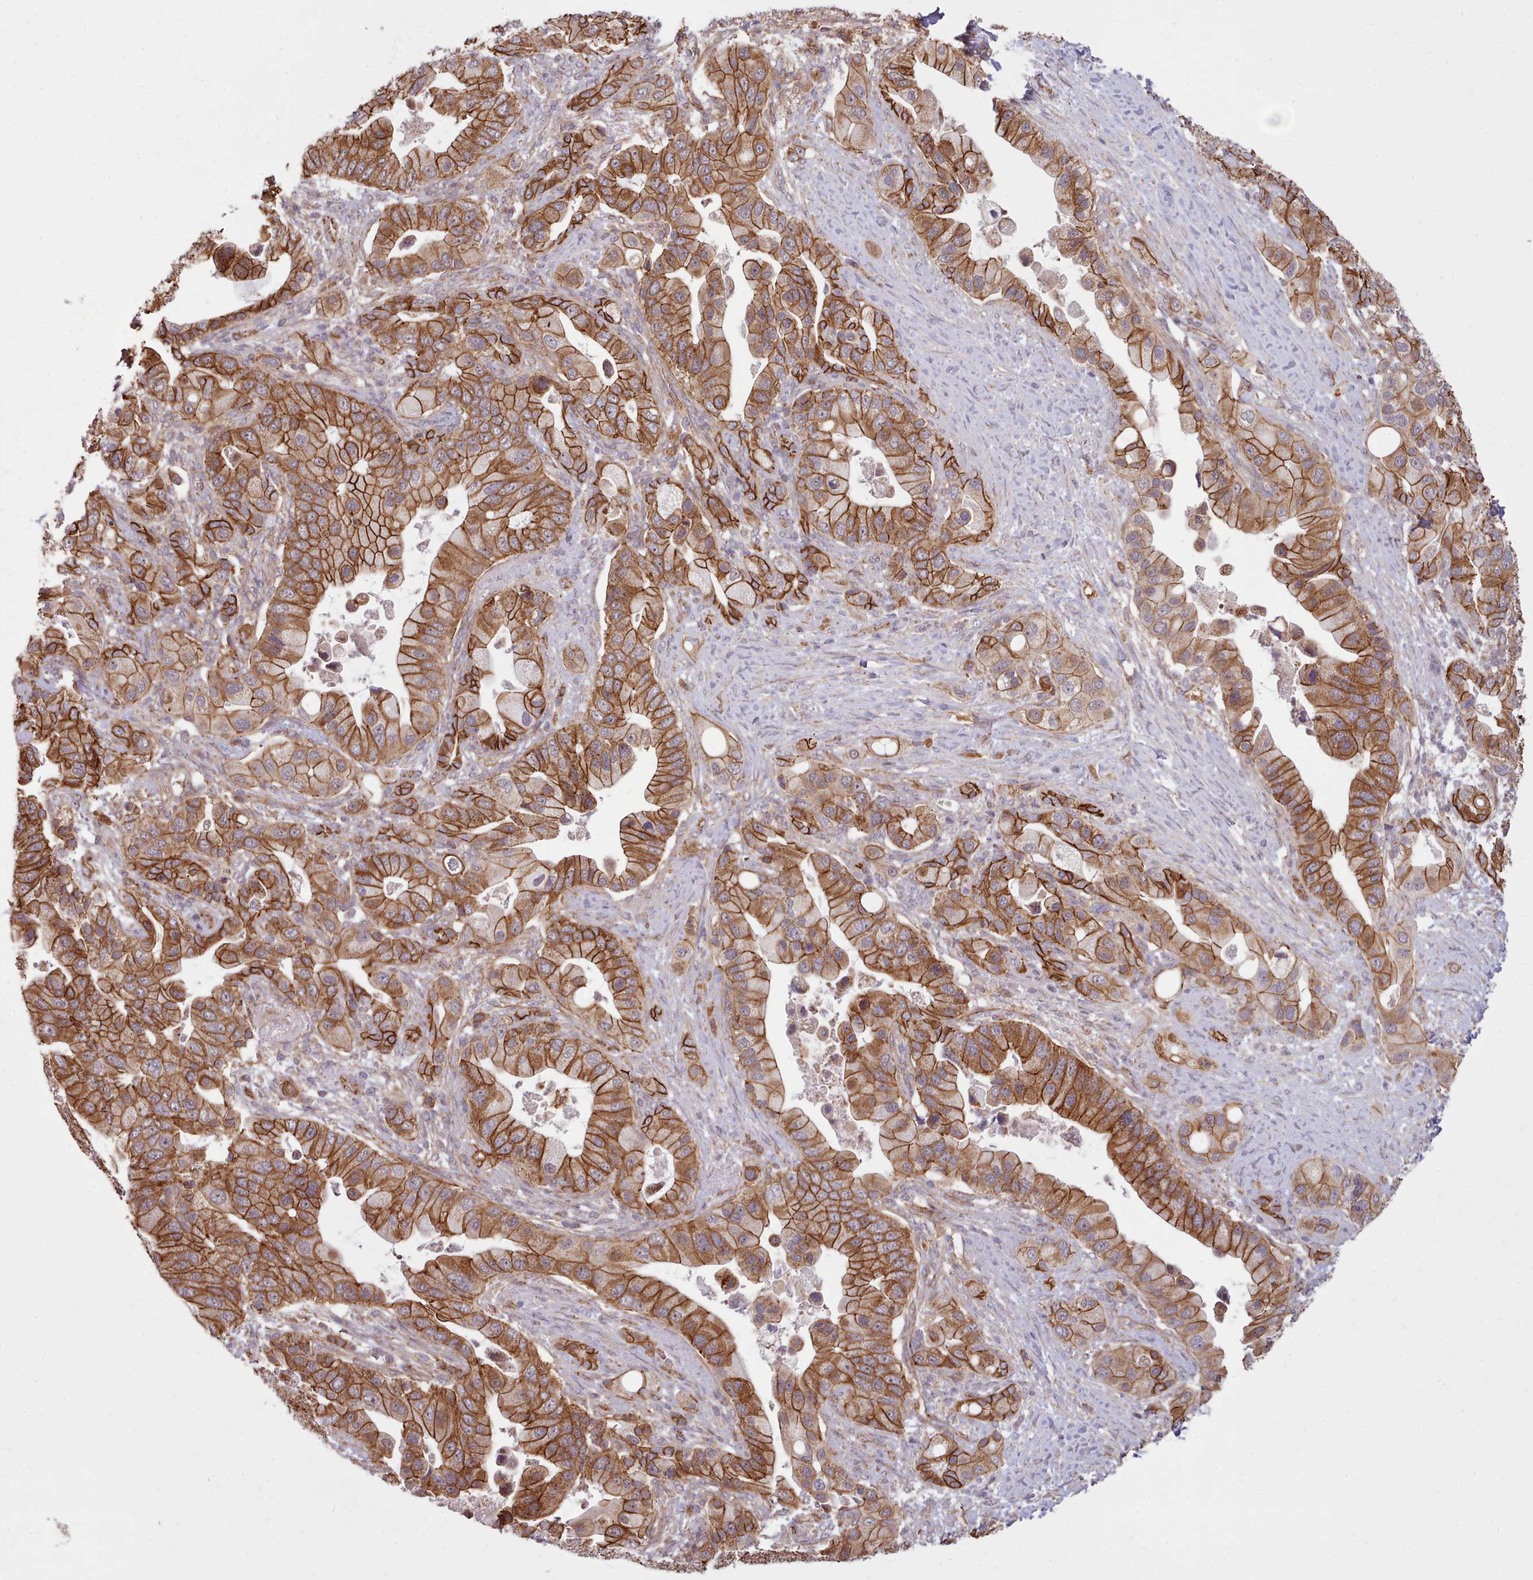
{"staining": {"intensity": "strong", "quantity": ">75%", "location": "cytoplasmic/membranous"}, "tissue": "pancreatic cancer", "cell_type": "Tumor cells", "image_type": "cancer", "snomed": [{"axis": "morphology", "description": "Adenocarcinoma, NOS"}, {"axis": "topography", "description": "Pancreas"}], "caption": "Immunohistochemical staining of human pancreatic adenocarcinoma exhibits high levels of strong cytoplasmic/membranous positivity in about >75% of tumor cells.", "gene": "MRPL46", "patient": {"sex": "male", "age": 57}}